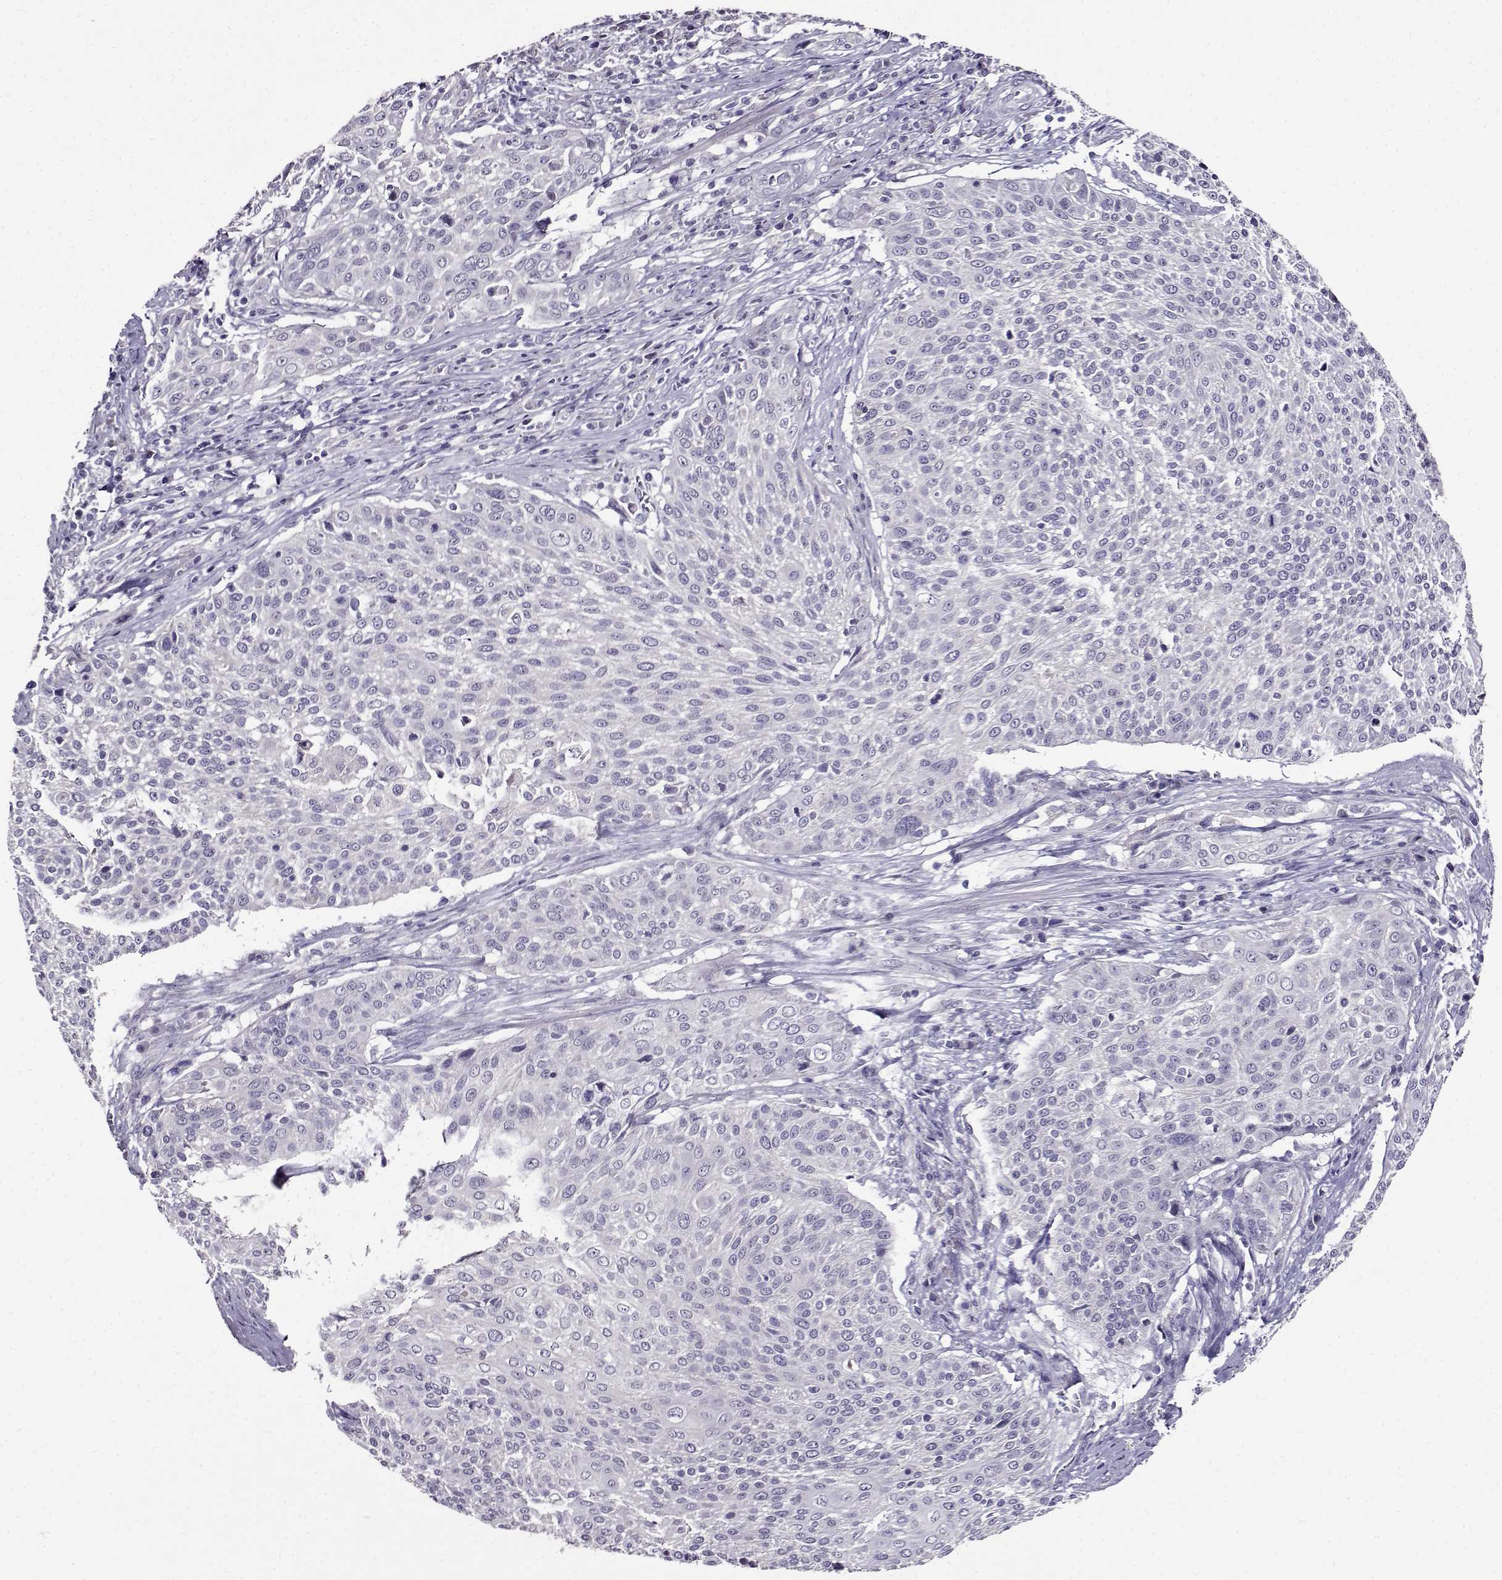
{"staining": {"intensity": "negative", "quantity": "none", "location": "none"}, "tissue": "cervical cancer", "cell_type": "Tumor cells", "image_type": "cancer", "snomed": [{"axis": "morphology", "description": "Squamous cell carcinoma, NOS"}, {"axis": "topography", "description": "Cervix"}], "caption": "A high-resolution histopathology image shows immunohistochemistry staining of cervical squamous cell carcinoma, which demonstrates no significant expression in tumor cells.", "gene": "PAEP", "patient": {"sex": "female", "age": 31}}